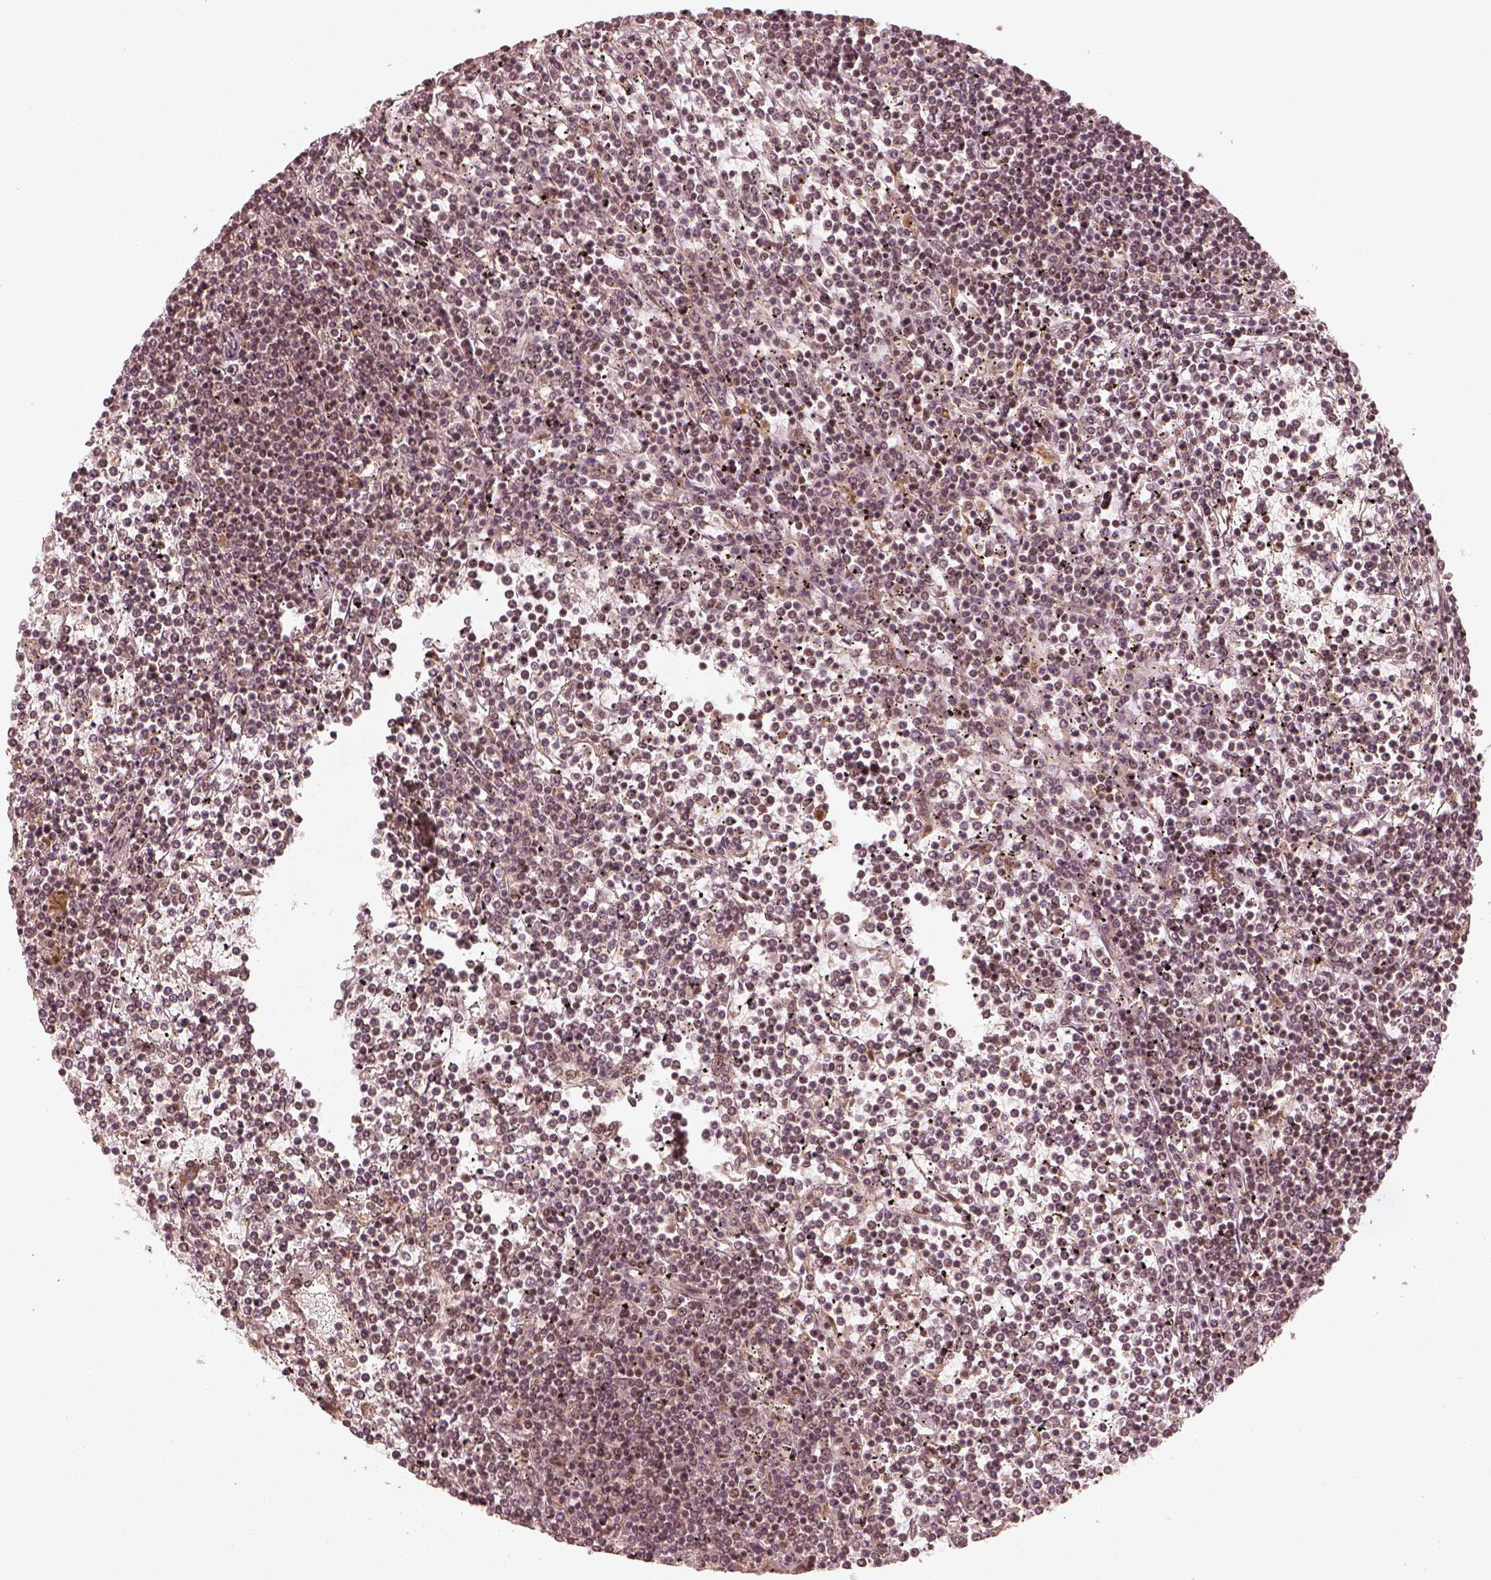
{"staining": {"intensity": "weak", "quantity": "<25%", "location": "nuclear"}, "tissue": "lymphoma", "cell_type": "Tumor cells", "image_type": "cancer", "snomed": [{"axis": "morphology", "description": "Malignant lymphoma, non-Hodgkin's type, Low grade"}, {"axis": "topography", "description": "Spleen"}], "caption": "Immunohistochemistry (IHC) photomicrograph of neoplastic tissue: human lymphoma stained with DAB demonstrates no significant protein expression in tumor cells.", "gene": "GMEB2", "patient": {"sex": "female", "age": 19}}